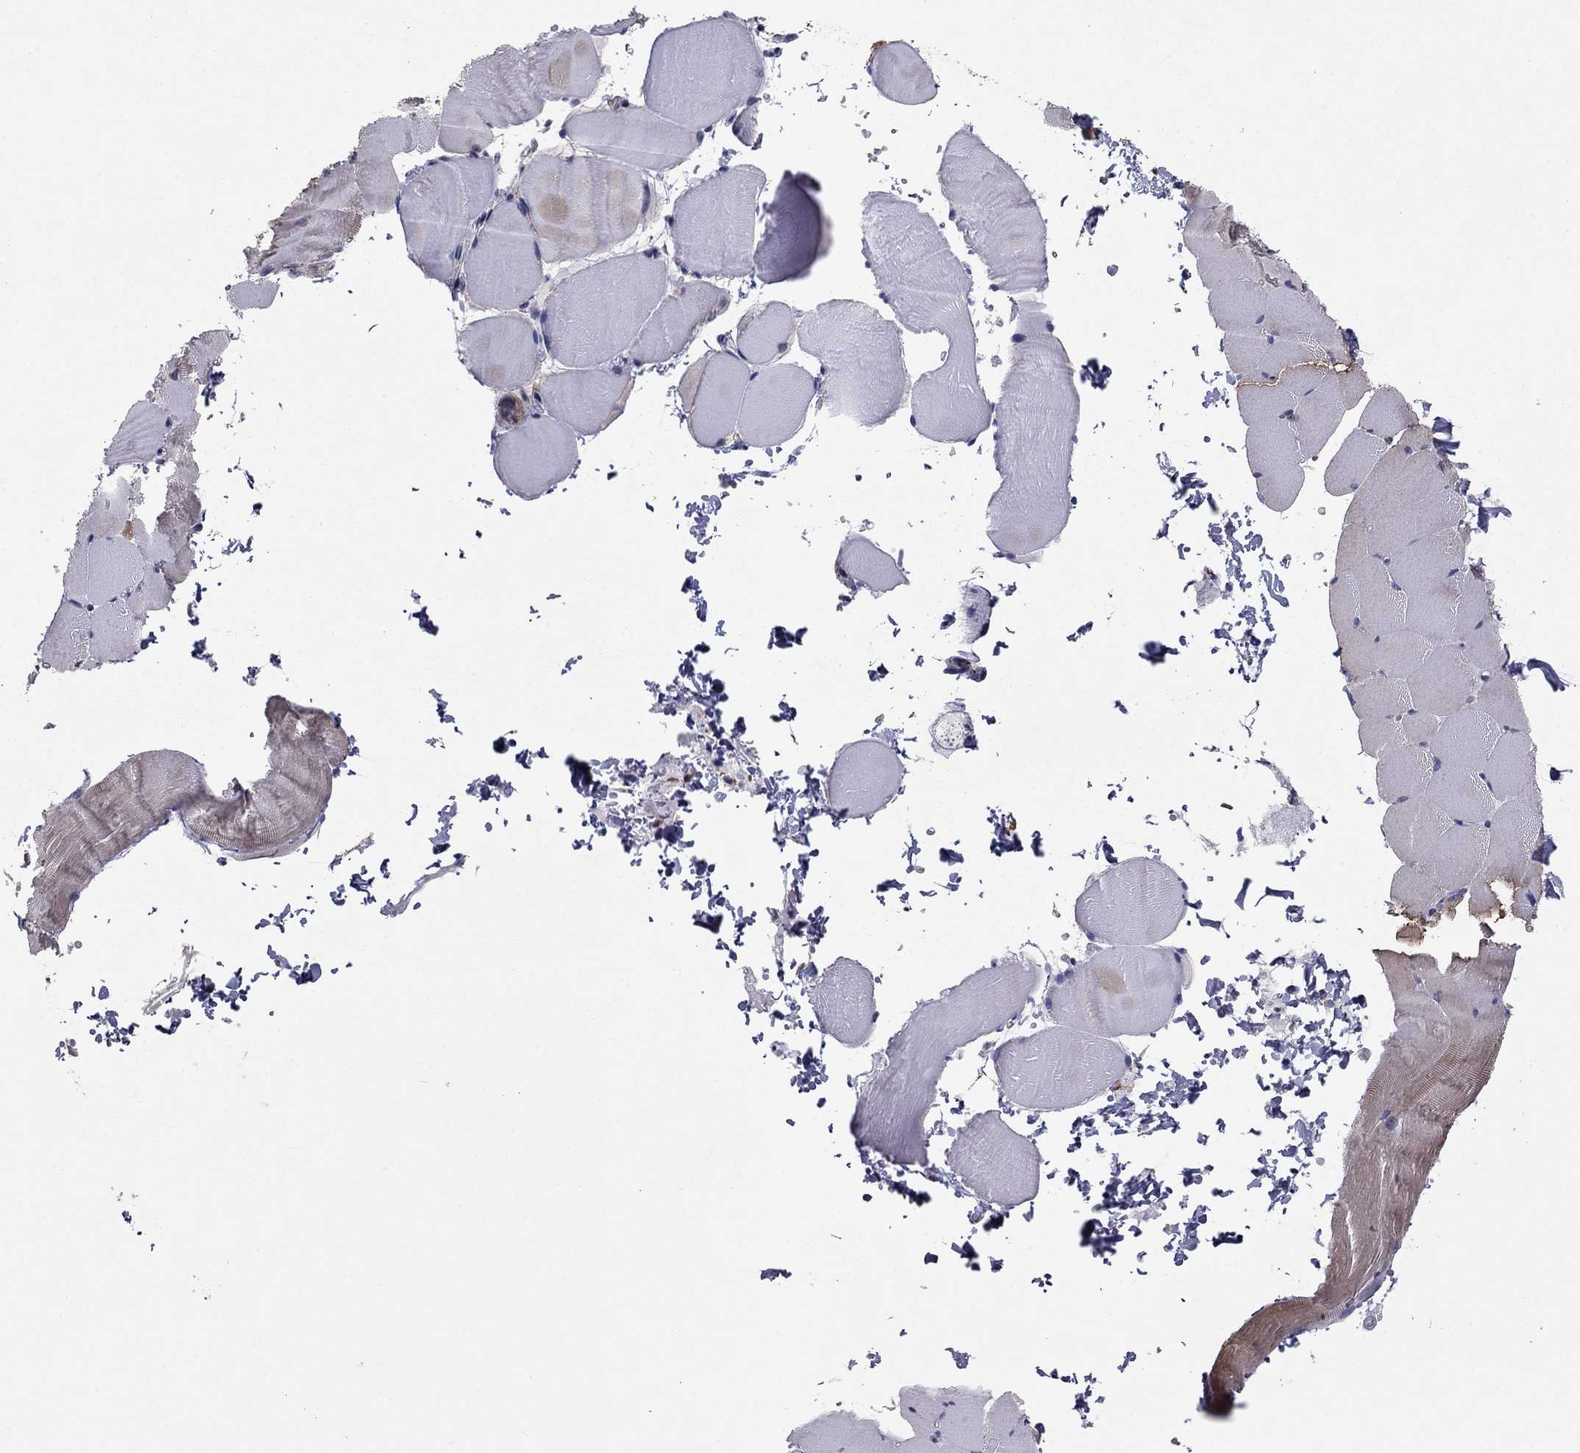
{"staining": {"intensity": "negative", "quantity": "none", "location": "none"}, "tissue": "skeletal muscle", "cell_type": "Myocytes", "image_type": "normal", "snomed": [{"axis": "morphology", "description": "Normal tissue, NOS"}, {"axis": "topography", "description": "Skeletal muscle"}], "caption": "DAB (3,3'-diaminobenzidine) immunohistochemical staining of unremarkable human skeletal muscle demonstrates no significant positivity in myocytes. (DAB (3,3'-diaminobenzidine) immunohistochemistry (IHC) visualized using brightfield microscopy, high magnification).", "gene": "YIF1A", "patient": {"sex": "female", "age": 37}}